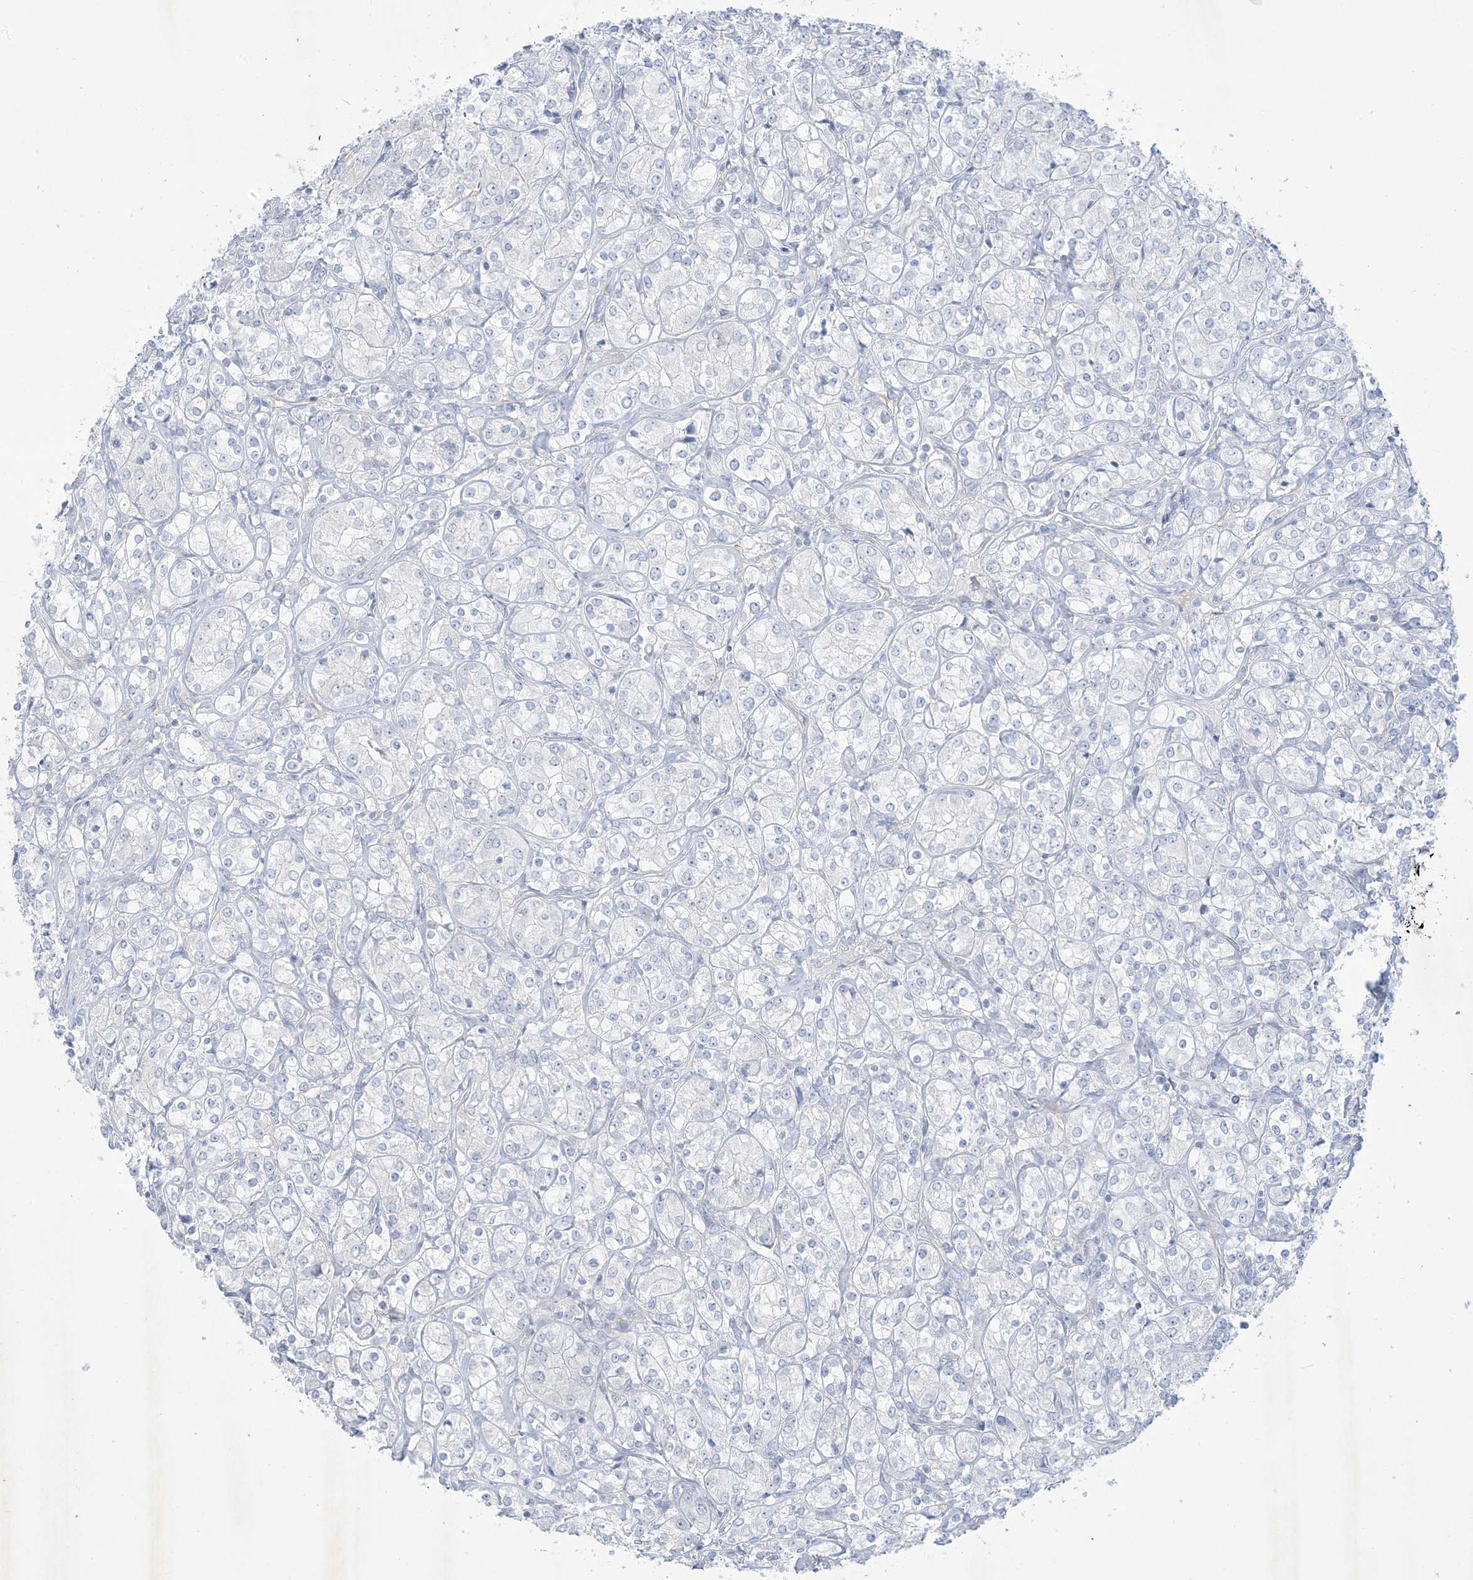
{"staining": {"intensity": "negative", "quantity": "none", "location": "none"}, "tissue": "renal cancer", "cell_type": "Tumor cells", "image_type": "cancer", "snomed": [{"axis": "morphology", "description": "Adenocarcinoma, NOS"}, {"axis": "topography", "description": "Kidney"}], "caption": "Immunohistochemistry (IHC) of human adenocarcinoma (renal) reveals no positivity in tumor cells.", "gene": "B3GNT7", "patient": {"sex": "male", "age": 77}}